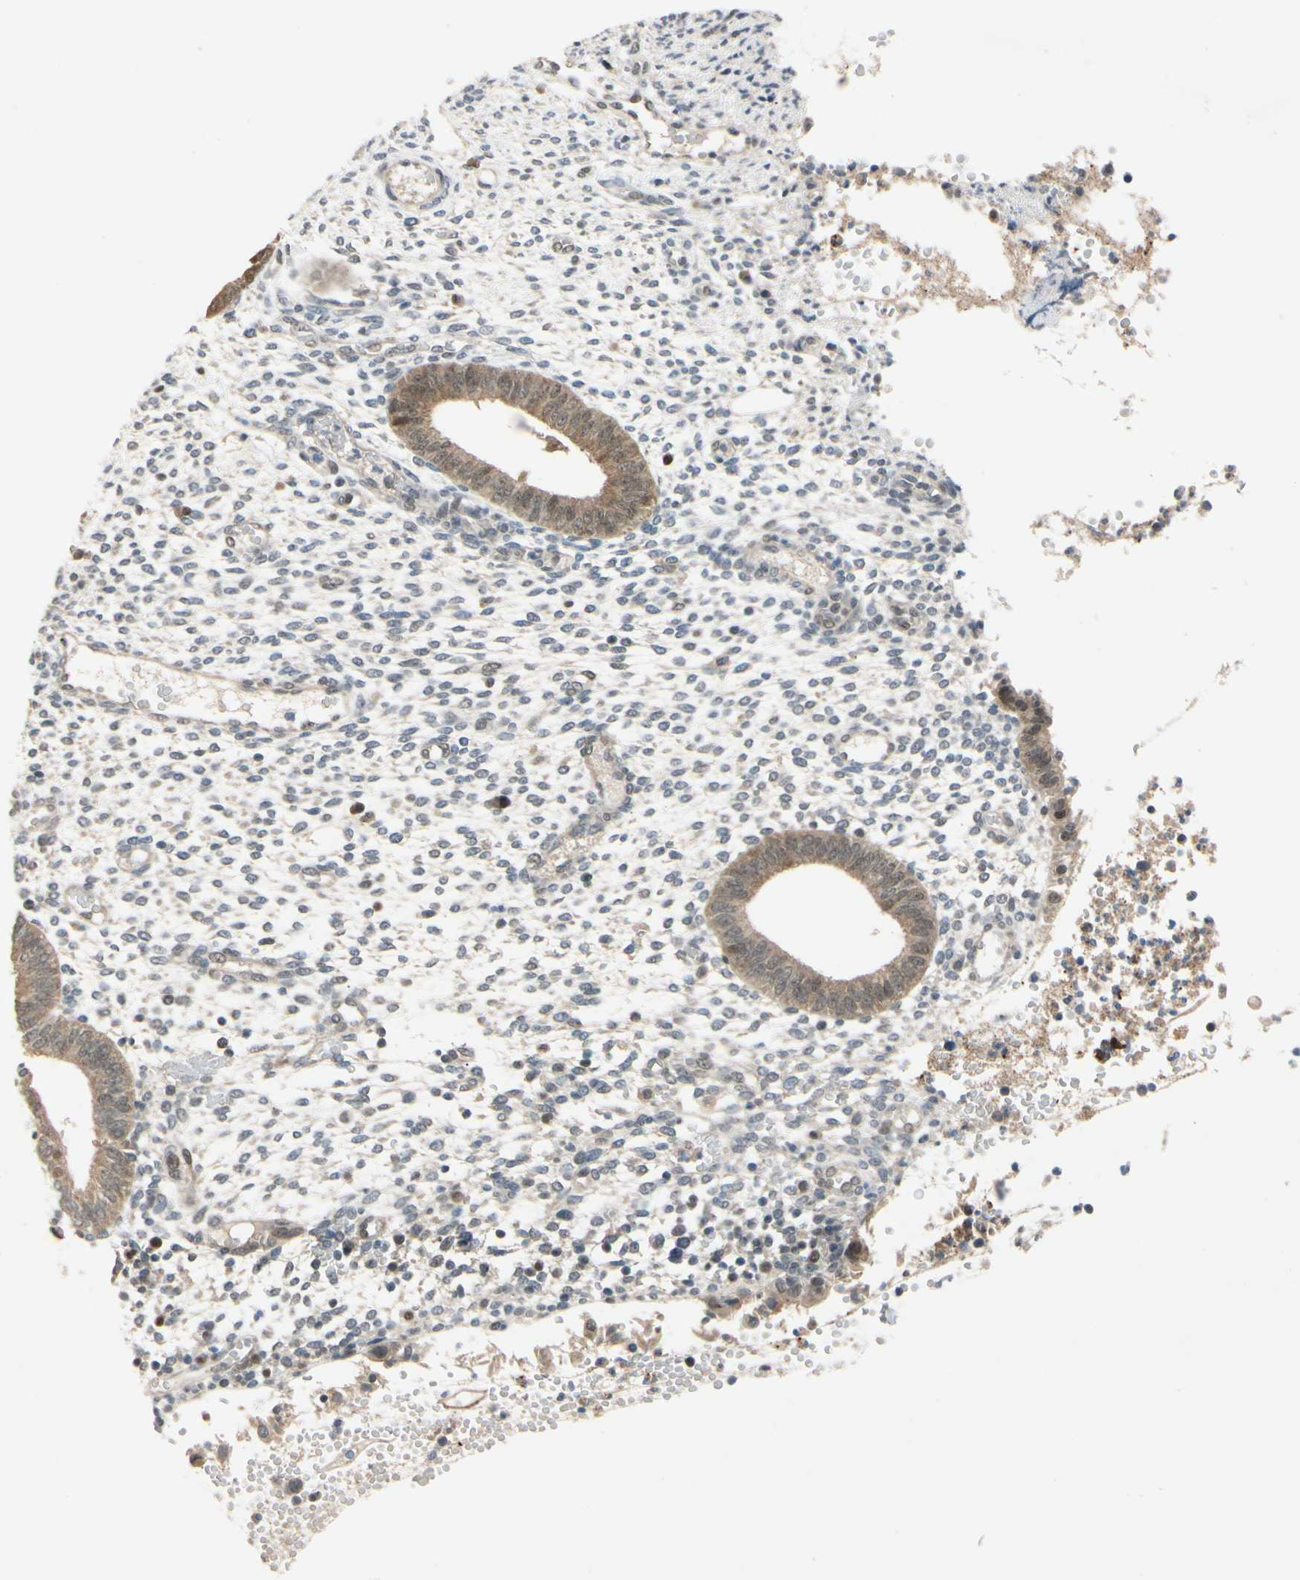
{"staining": {"intensity": "weak", "quantity": "25%-75%", "location": "cytoplasmic/membranous"}, "tissue": "endometrium", "cell_type": "Cells in endometrial stroma", "image_type": "normal", "snomed": [{"axis": "morphology", "description": "Normal tissue, NOS"}, {"axis": "topography", "description": "Endometrium"}], "caption": "Immunohistochemistry of benign endometrium shows low levels of weak cytoplasmic/membranous expression in approximately 25%-75% of cells in endometrial stroma.", "gene": "RIOX2", "patient": {"sex": "female", "age": 35}}